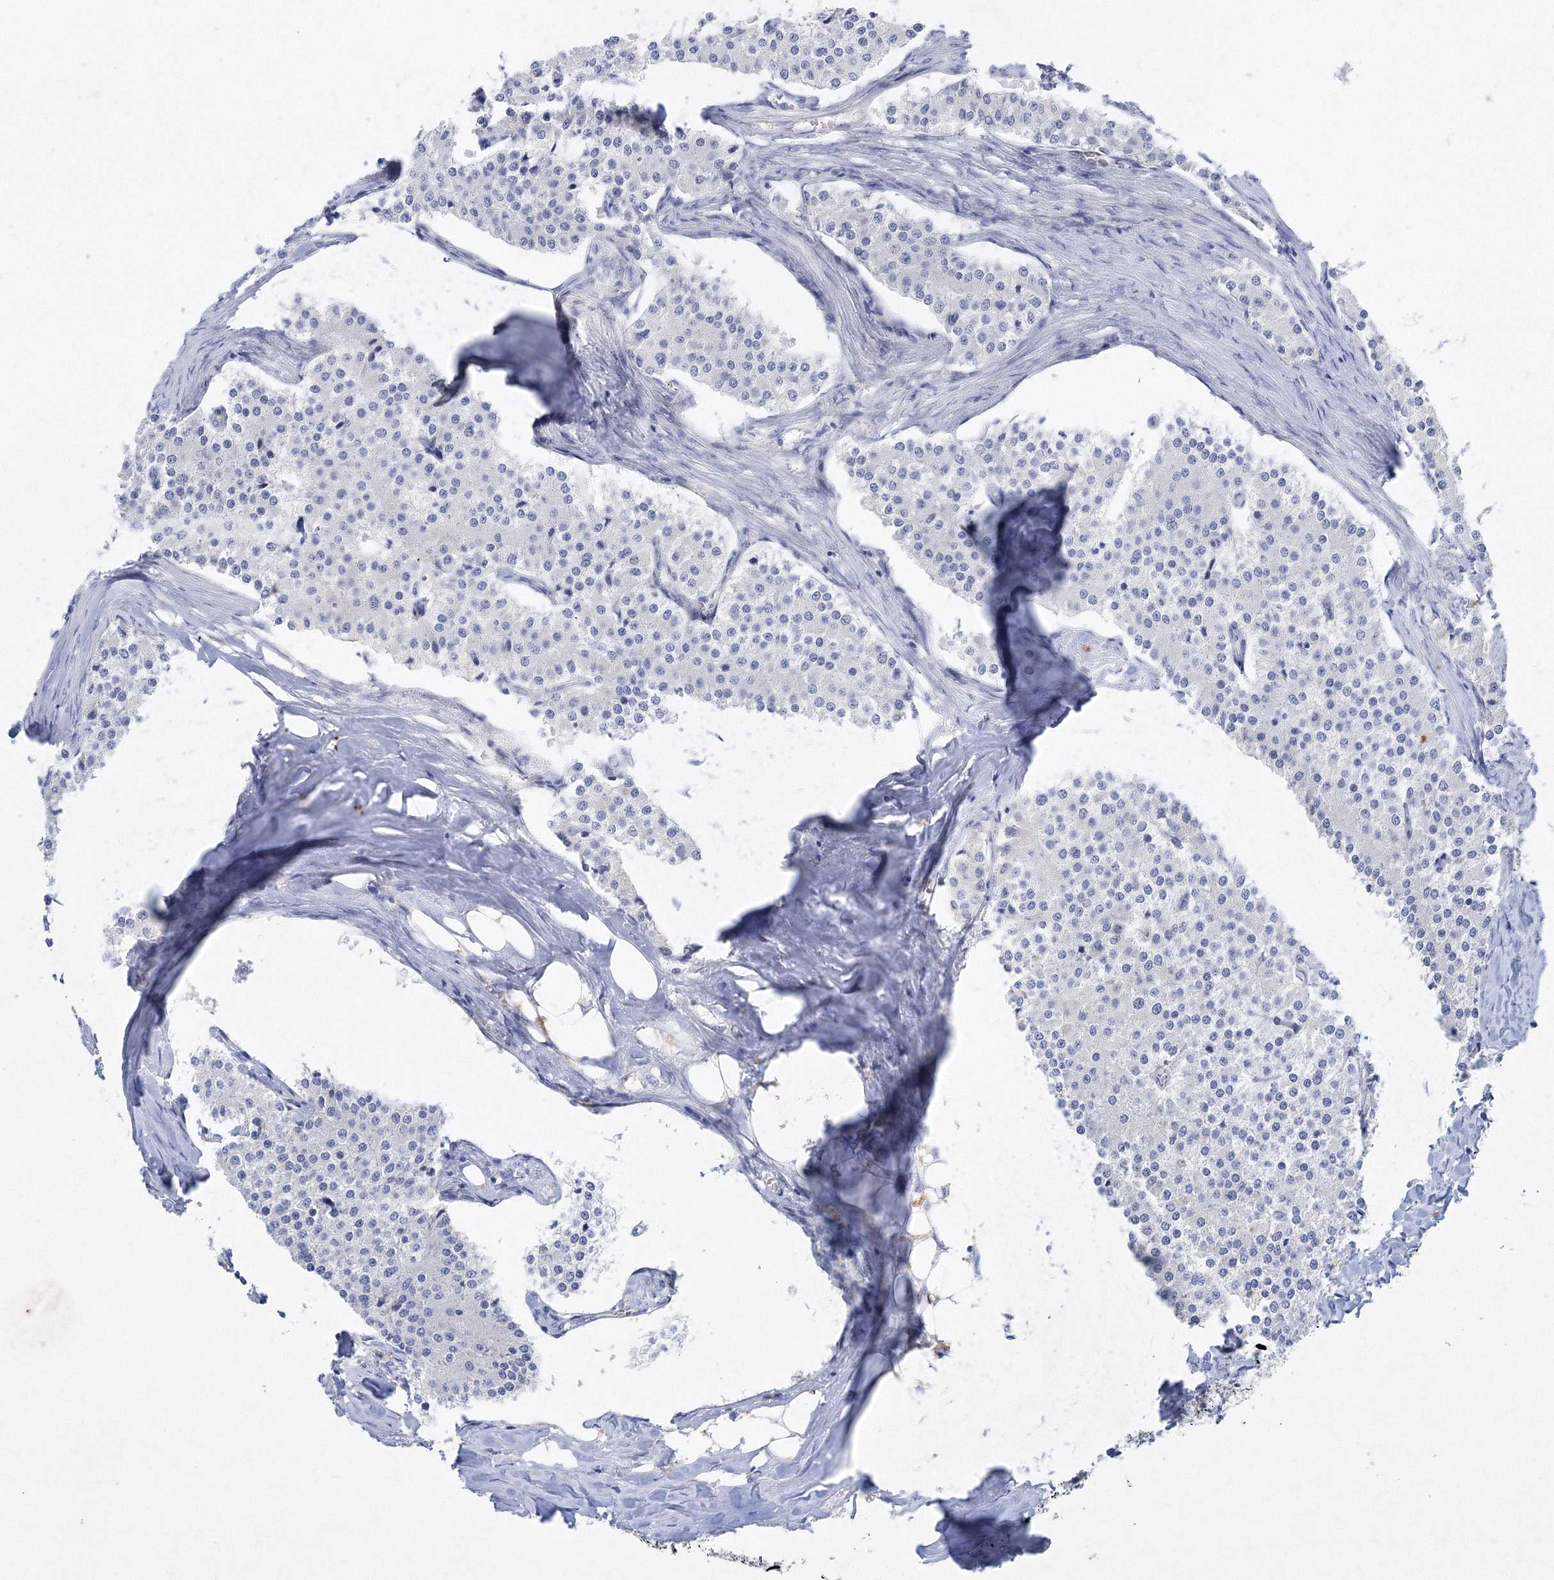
{"staining": {"intensity": "negative", "quantity": "none", "location": "none"}, "tissue": "carcinoid", "cell_type": "Tumor cells", "image_type": "cancer", "snomed": [{"axis": "morphology", "description": "Carcinoid, malignant, NOS"}, {"axis": "topography", "description": "Colon"}], "caption": "DAB immunohistochemical staining of human malignant carcinoid exhibits no significant positivity in tumor cells.", "gene": "TANC1", "patient": {"sex": "female", "age": 52}}